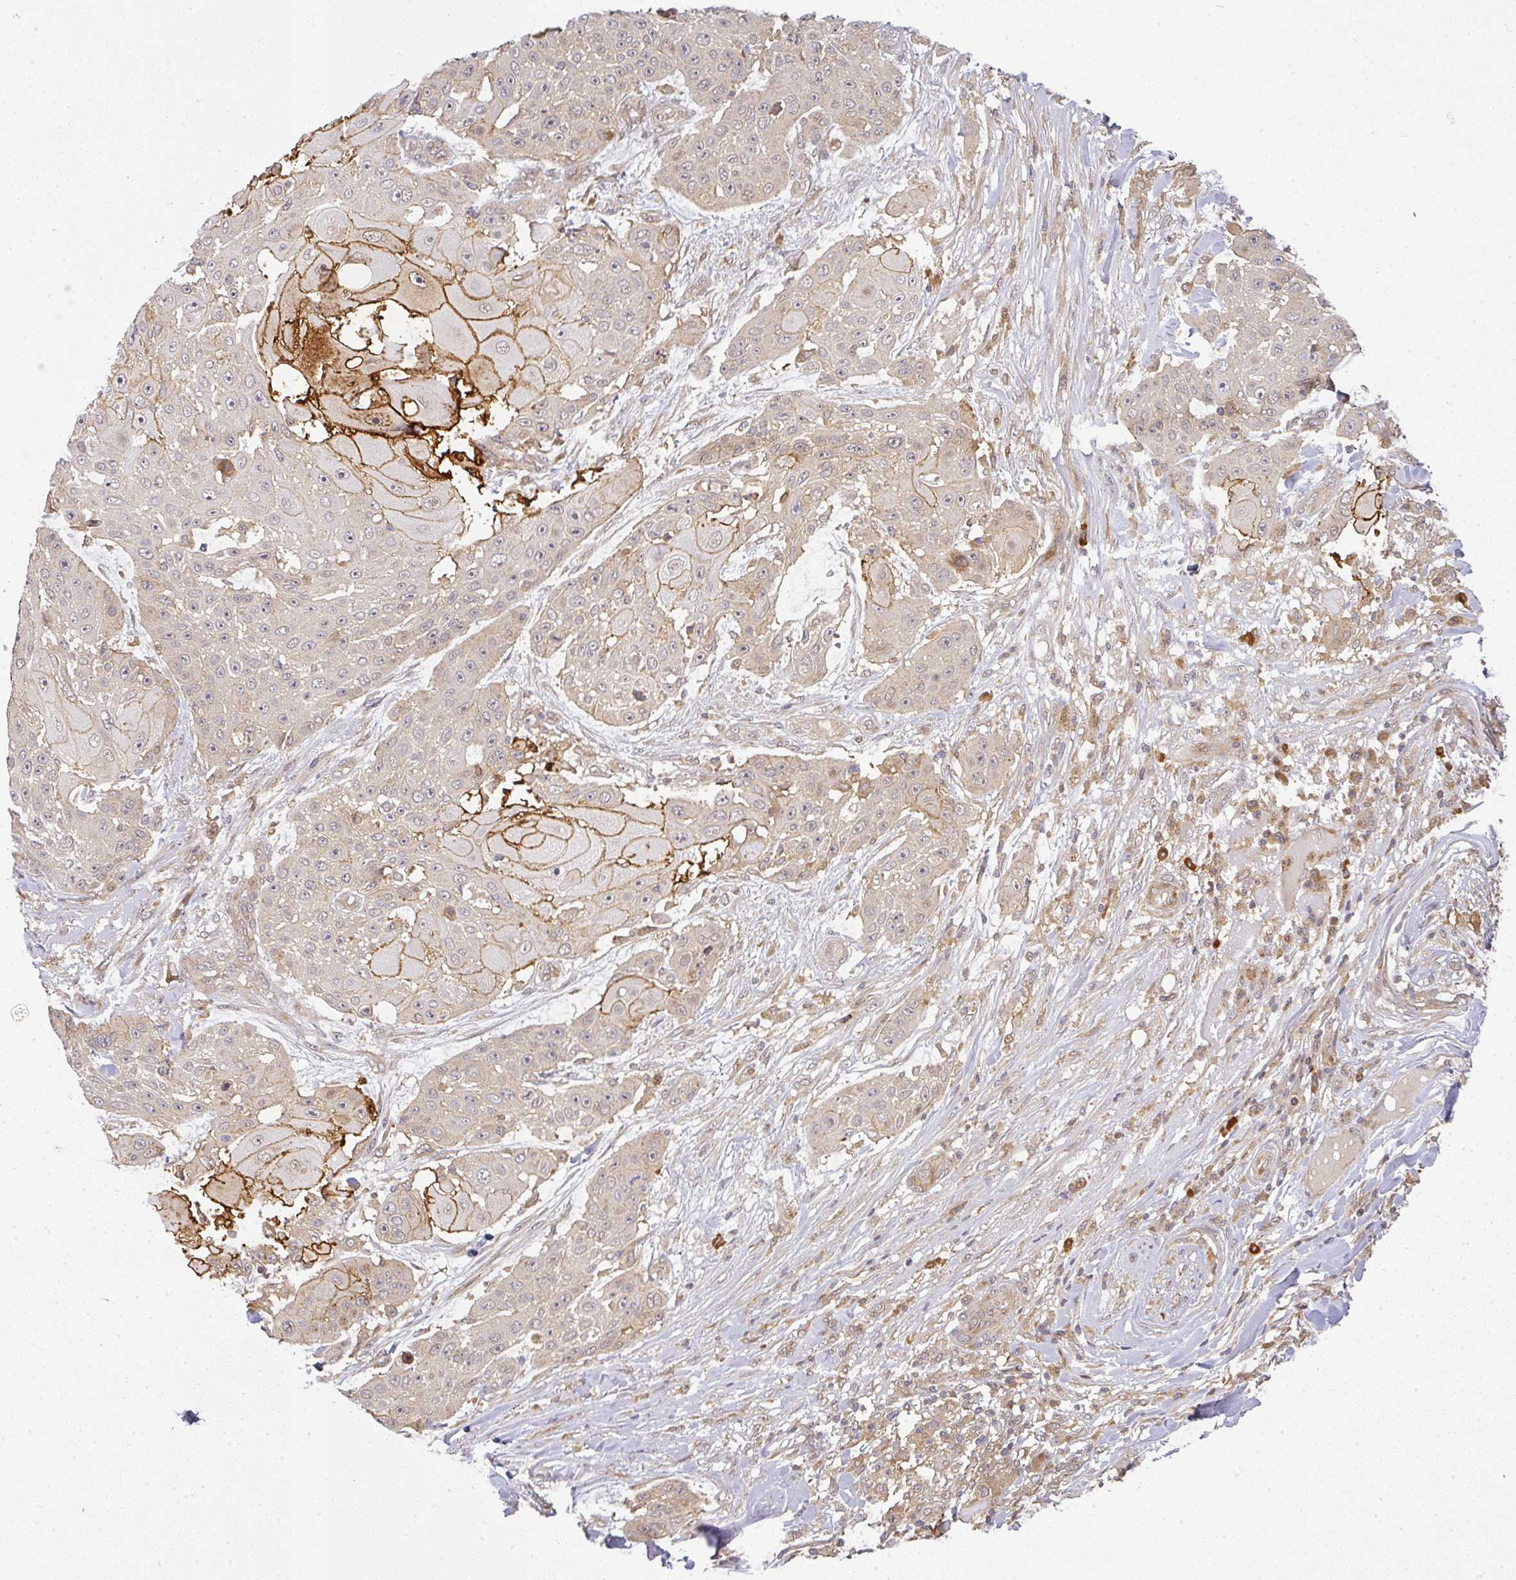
{"staining": {"intensity": "strong", "quantity": "<25%", "location": "cytoplasmic/membranous"}, "tissue": "skin cancer", "cell_type": "Tumor cells", "image_type": "cancer", "snomed": [{"axis": "morphology", "description": "Squamous cell carcinoma, NOS"}, {"axis": "topography", "description": "Skin"}], "caption": "Skin cancer stained with immunohistochemistry reveals strong cytoplasmic/membranous expression in about <25% of tumor cells.", "gene": "FAM153A", "patient": {"sex": "female", "age": 86}}